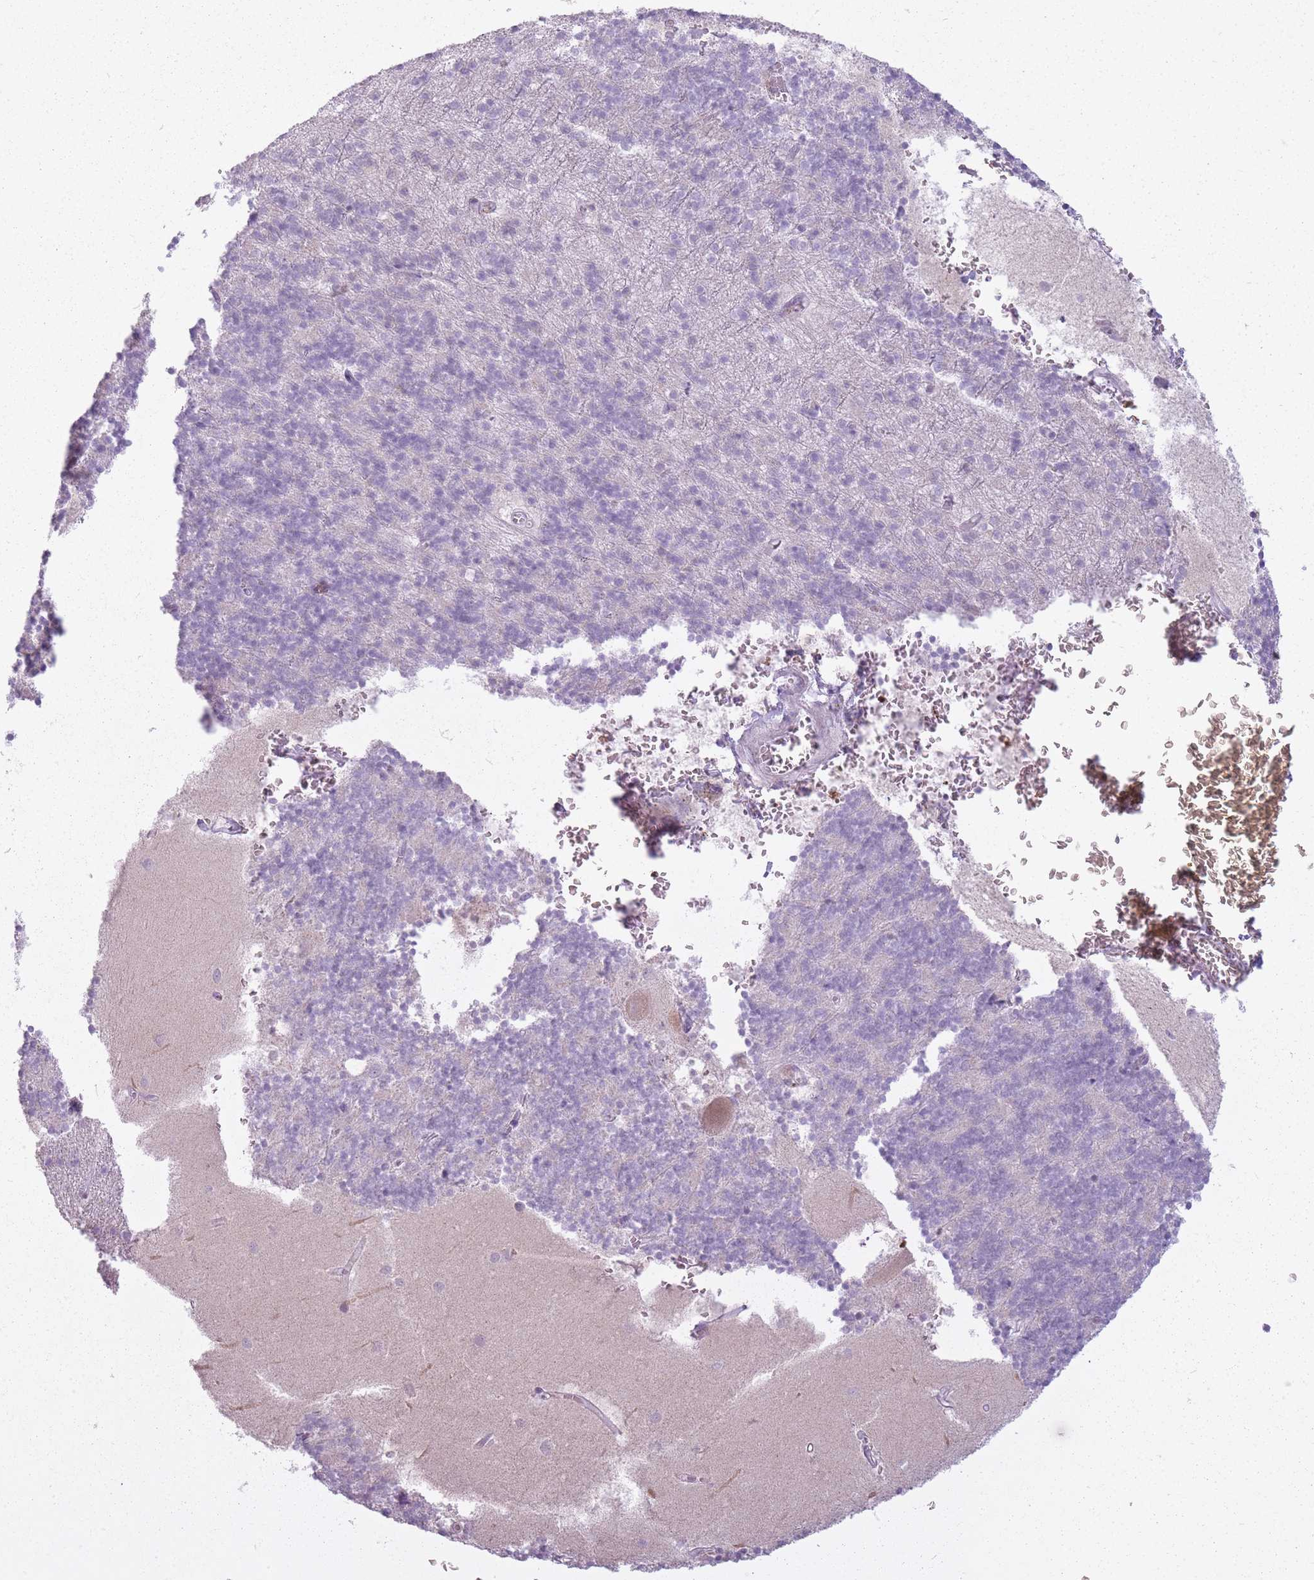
{"staining": {"intensity": "negative", "quantity": "none", "location": "none"}, "tissue": "cerebellum", "cell_type": "Cells in granular layer", "image_type": "normal", "snomed": [{"axis": "morphology", "description": "Normal tissue, NOS"}, {"axis": "topography", "description": "Cerebellum"}], "caption": "Cells in granular layer show no significant protein staining in benign cerebellum.", "gene": "RFX4", "patient": {"sex": "male", "age": 54}}